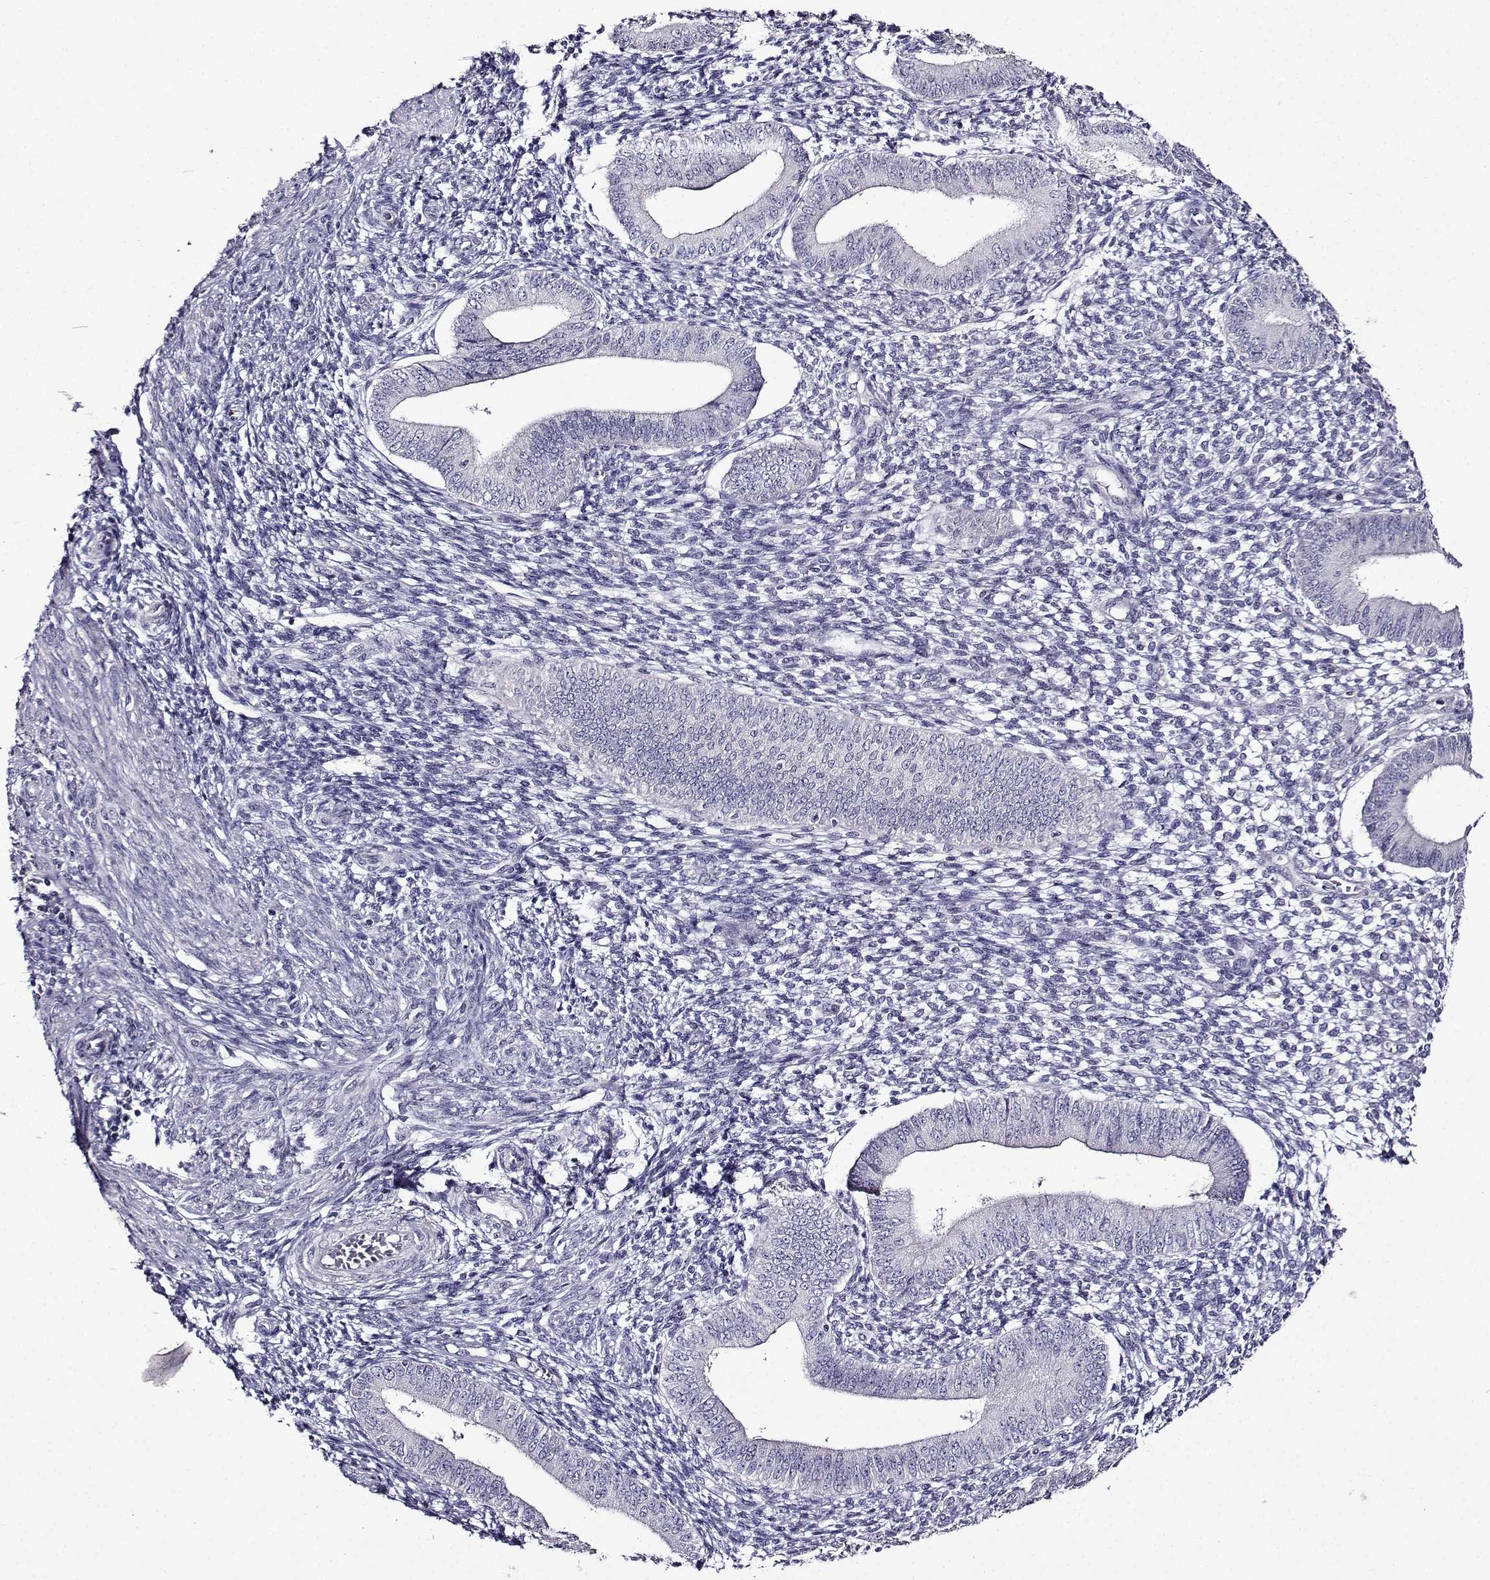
{"staining": {"intensity": "negative", "quantity": "none", "location": "none"}, "tissue": "endometrium", "cell_type": "Cells in endometrial stroma", "image_type": "normal", "snomed": [{"axis": "morphology", "description": "Normal tissue, NOS"}, {"axis": "topography", "description": "Endometrium"}], "caption": "Endometrium was stained to show a protein in brown. There is no significant staining in cells in endometrial stroma. Nuclei are stained in blue.", "gene": "TMEM266", "patient": {"sex": "female", "age": 42}}